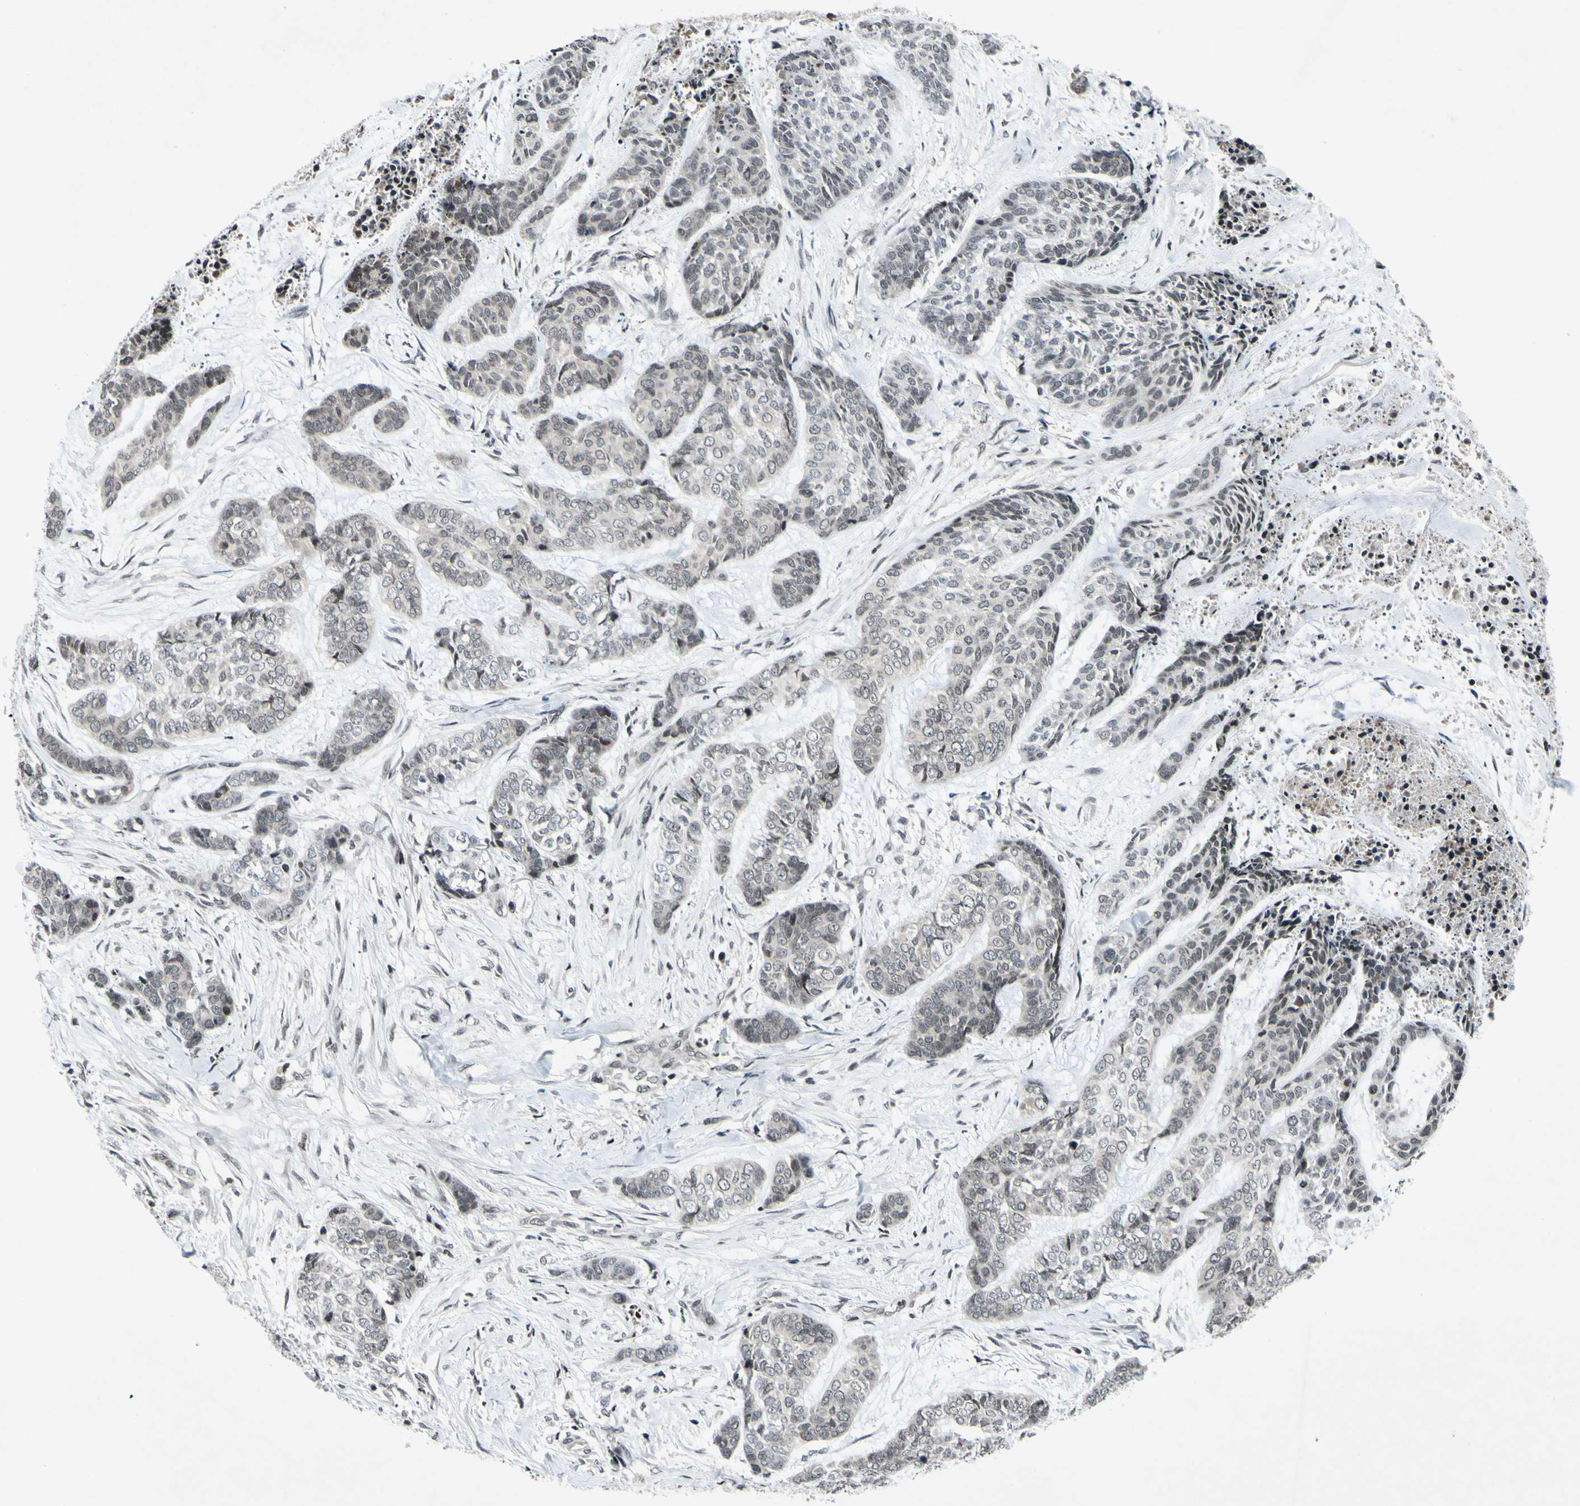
{"staining": {"intensity": "negative", "quantity": "none", "location": "none"}, "tissue": "skin cancer", "cell_type": "Tumor cells", "image_type": "cancer", "snomed": [{"axis": "morphology", "description": "Basal cell carcinoma"}, {"axis": "topography", "description": "Skin"}], "caption": "High power microscopy photomicrograph of an immunohistochemistry (IHC) image of skin cancer, revealing no significant positivity in tumor cells.", "gene": "XPO1", "patient": {"sex": "female", "age": 64}}